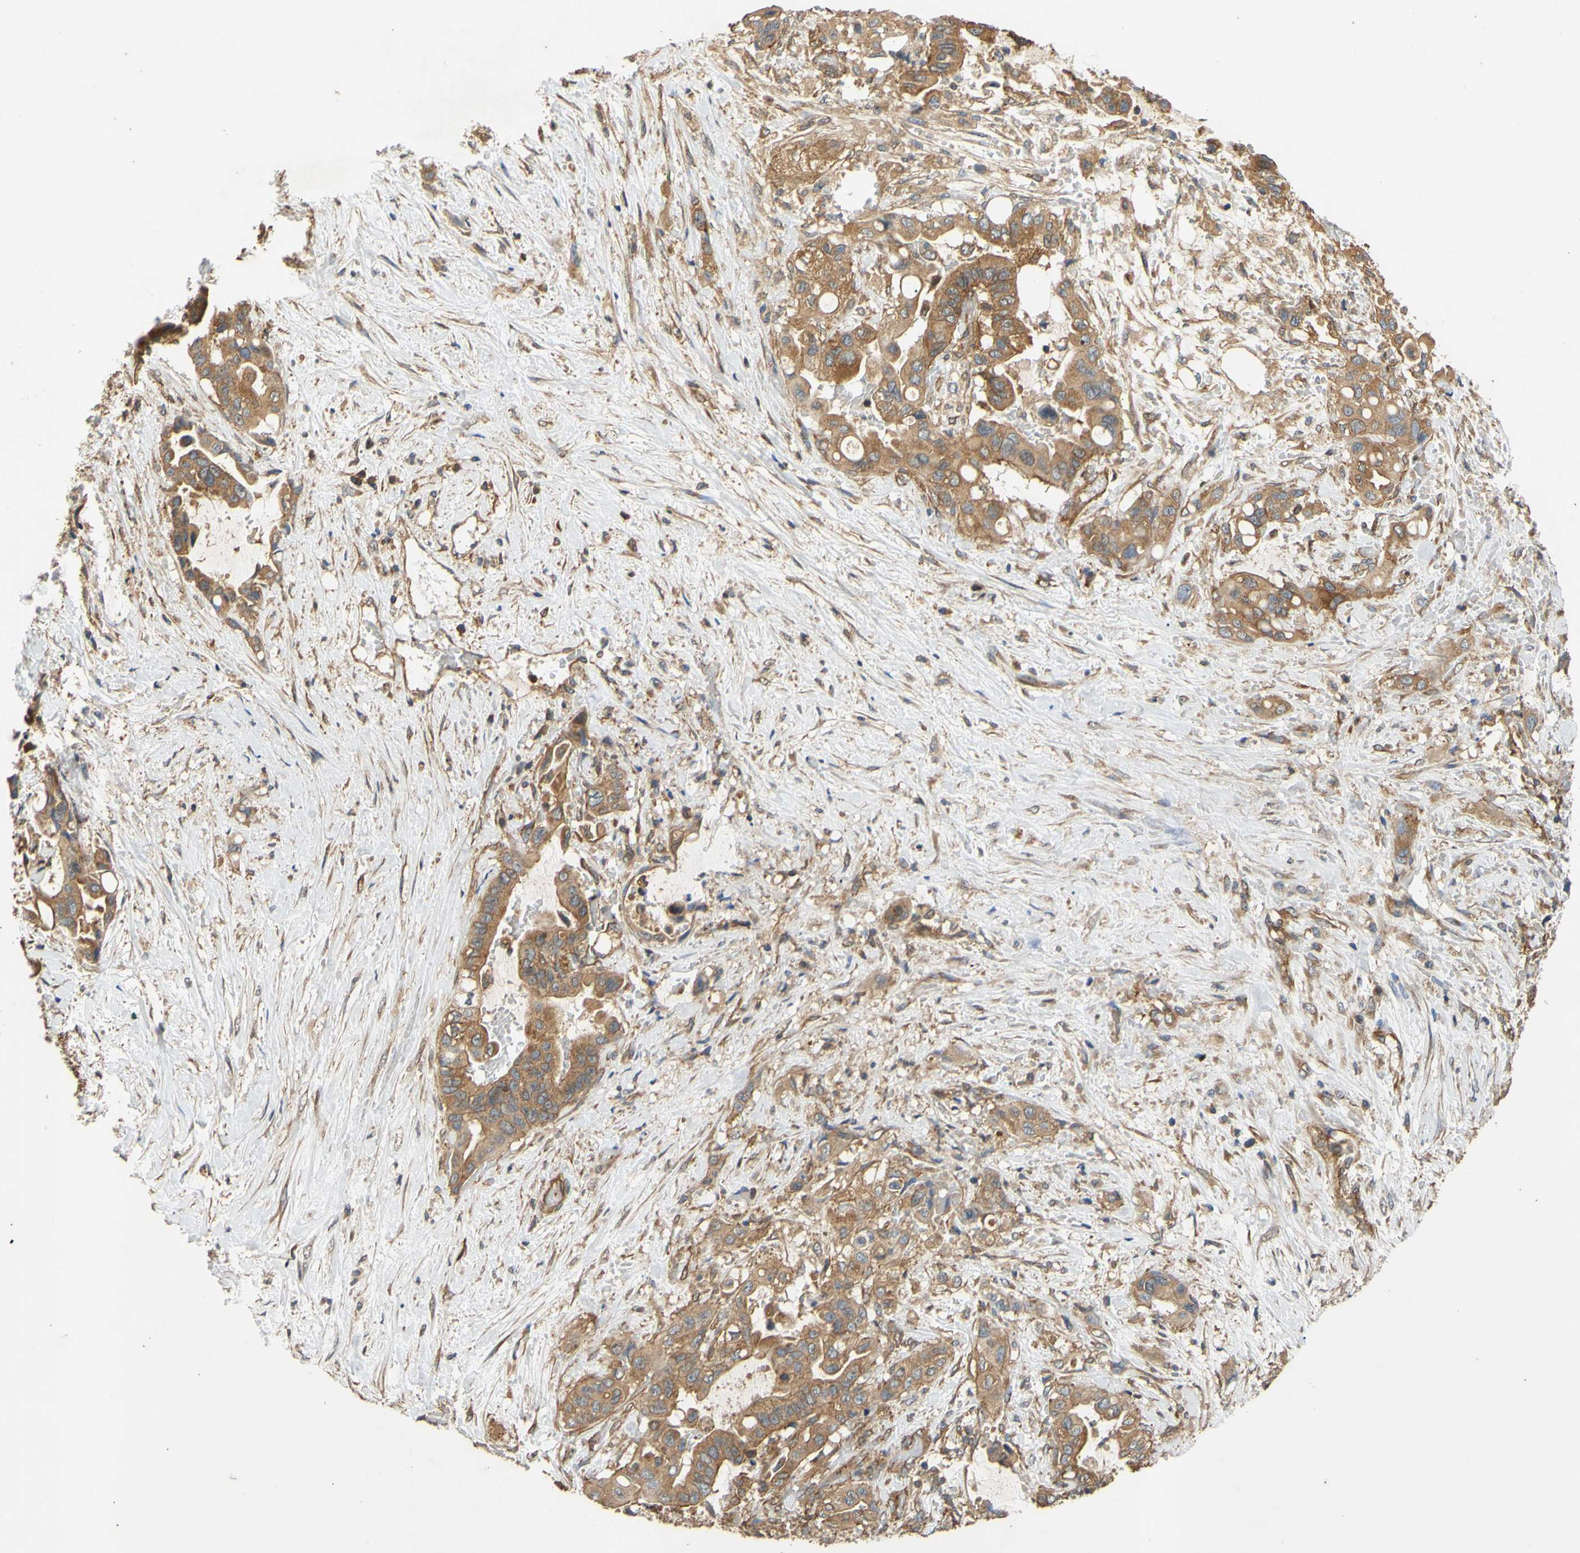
{"staining": {"intensity": "moderate", "quantity": ">75%", "location": "cytoplasmic/membranous"}, "tissue": "liver cancer", "cell_type": "Tumor cells", "image_type": "cancer", "snomed": [{"axis": "morphology", "description": "Cholangiocarcinoma"}, {"axis": "topography", "description": "Liver"}], "caption": "Immunohistochemistry staining of liver cancer, which exhibits medium levels of moderate cytoplasmic/membranous positivity in about >75% of tumor cells indicating moderate cytoplasmic/membranous protein staining. The staining was performed using DAB (brown) for protein detection and nuclei were counterstained in hematoxylin (blue).", "gene": "CTTN", "patient": {"sex": "female", "age": 61}}